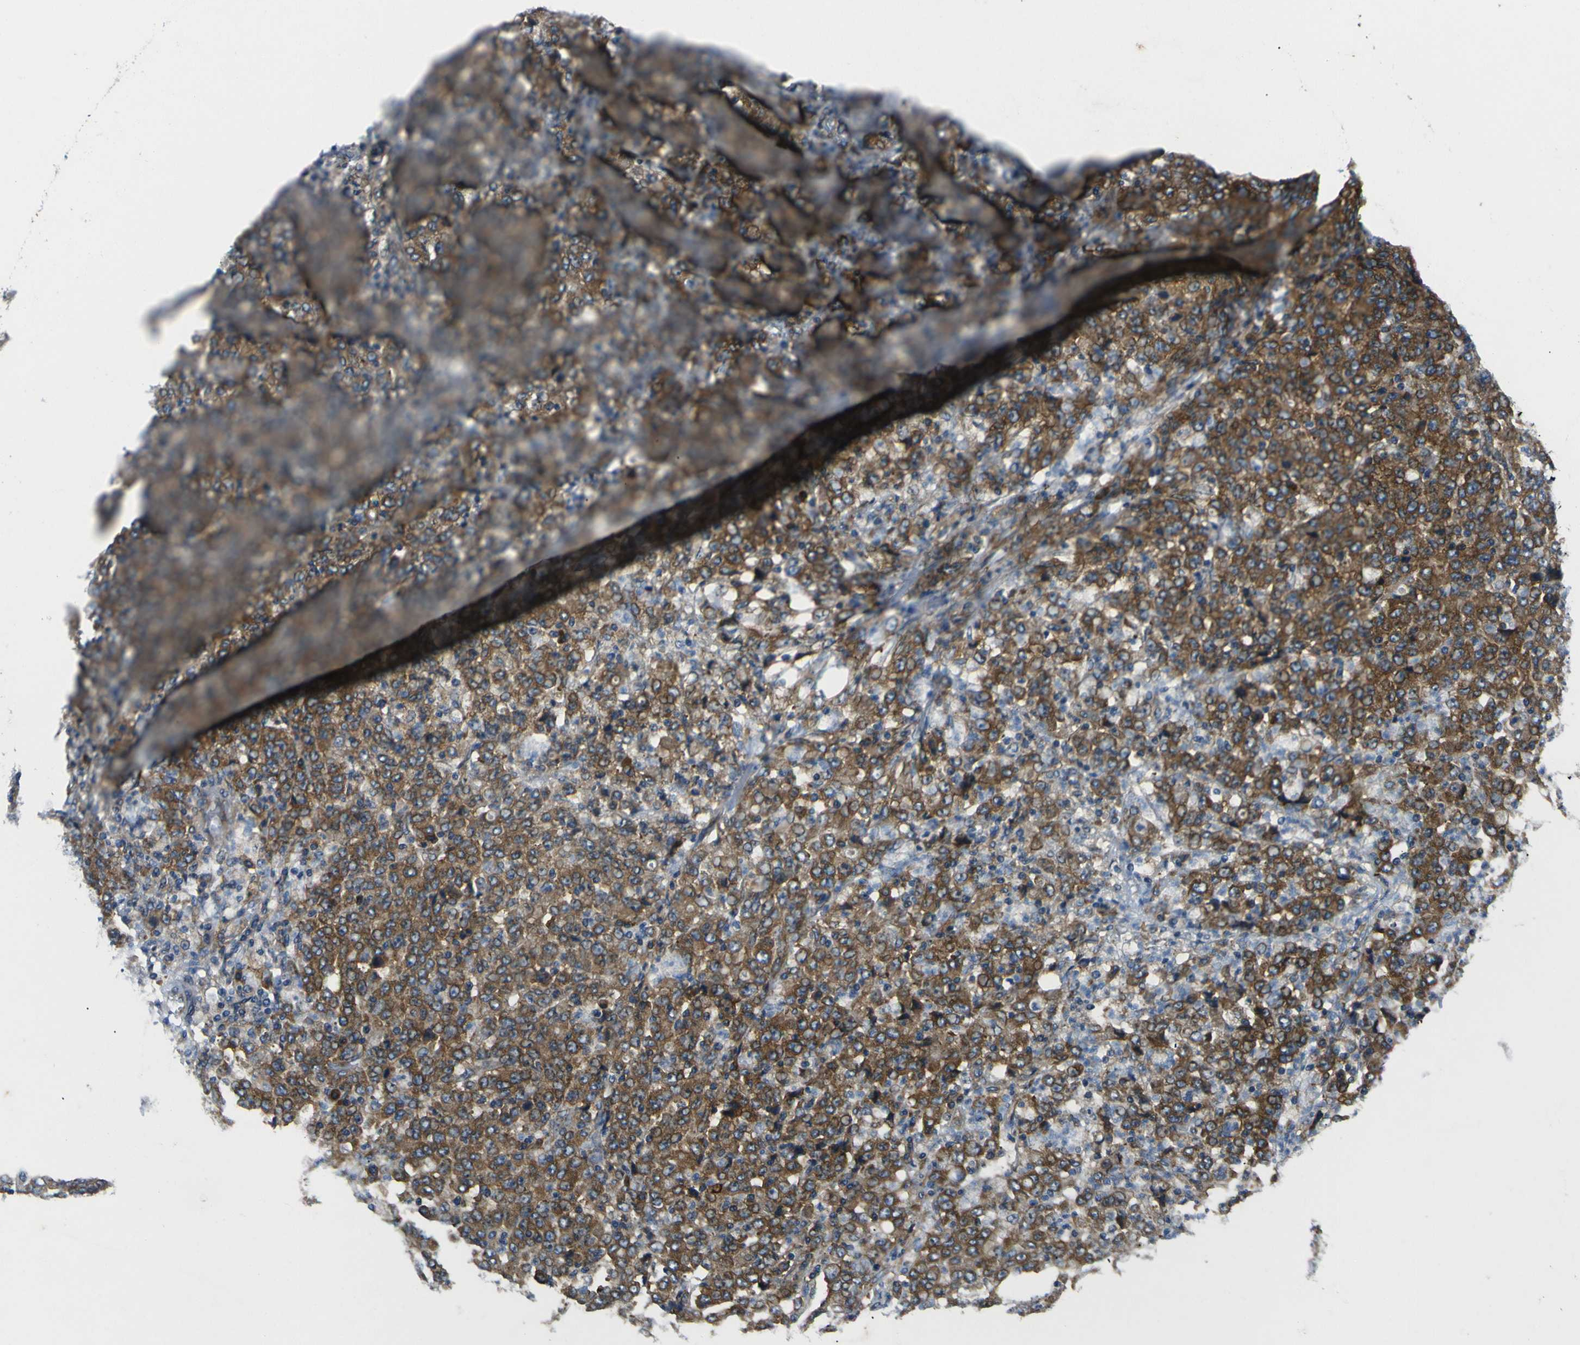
{"staining": {"intensity": "strong", "quantity": ">75%", "location": "cytoplasmic/membranous"}, "tissue": "stomach cancer", "cell_type": "Tumor cells", "image_type": "cancer", "snomed": [{"axis": "morphology", "description": "Adenocarcinoma, NOS"}, {"axis": "topography", "description": "Stomach, lower"}], "caption": "This photomicrograph displays IHC staining of stomach adenocarcinoma, with high strong cytoplasmic/membranous expression in about >75% of tumor cells.", "gene": "RPSA", "patient": {"sex": "female", "age": 71}}